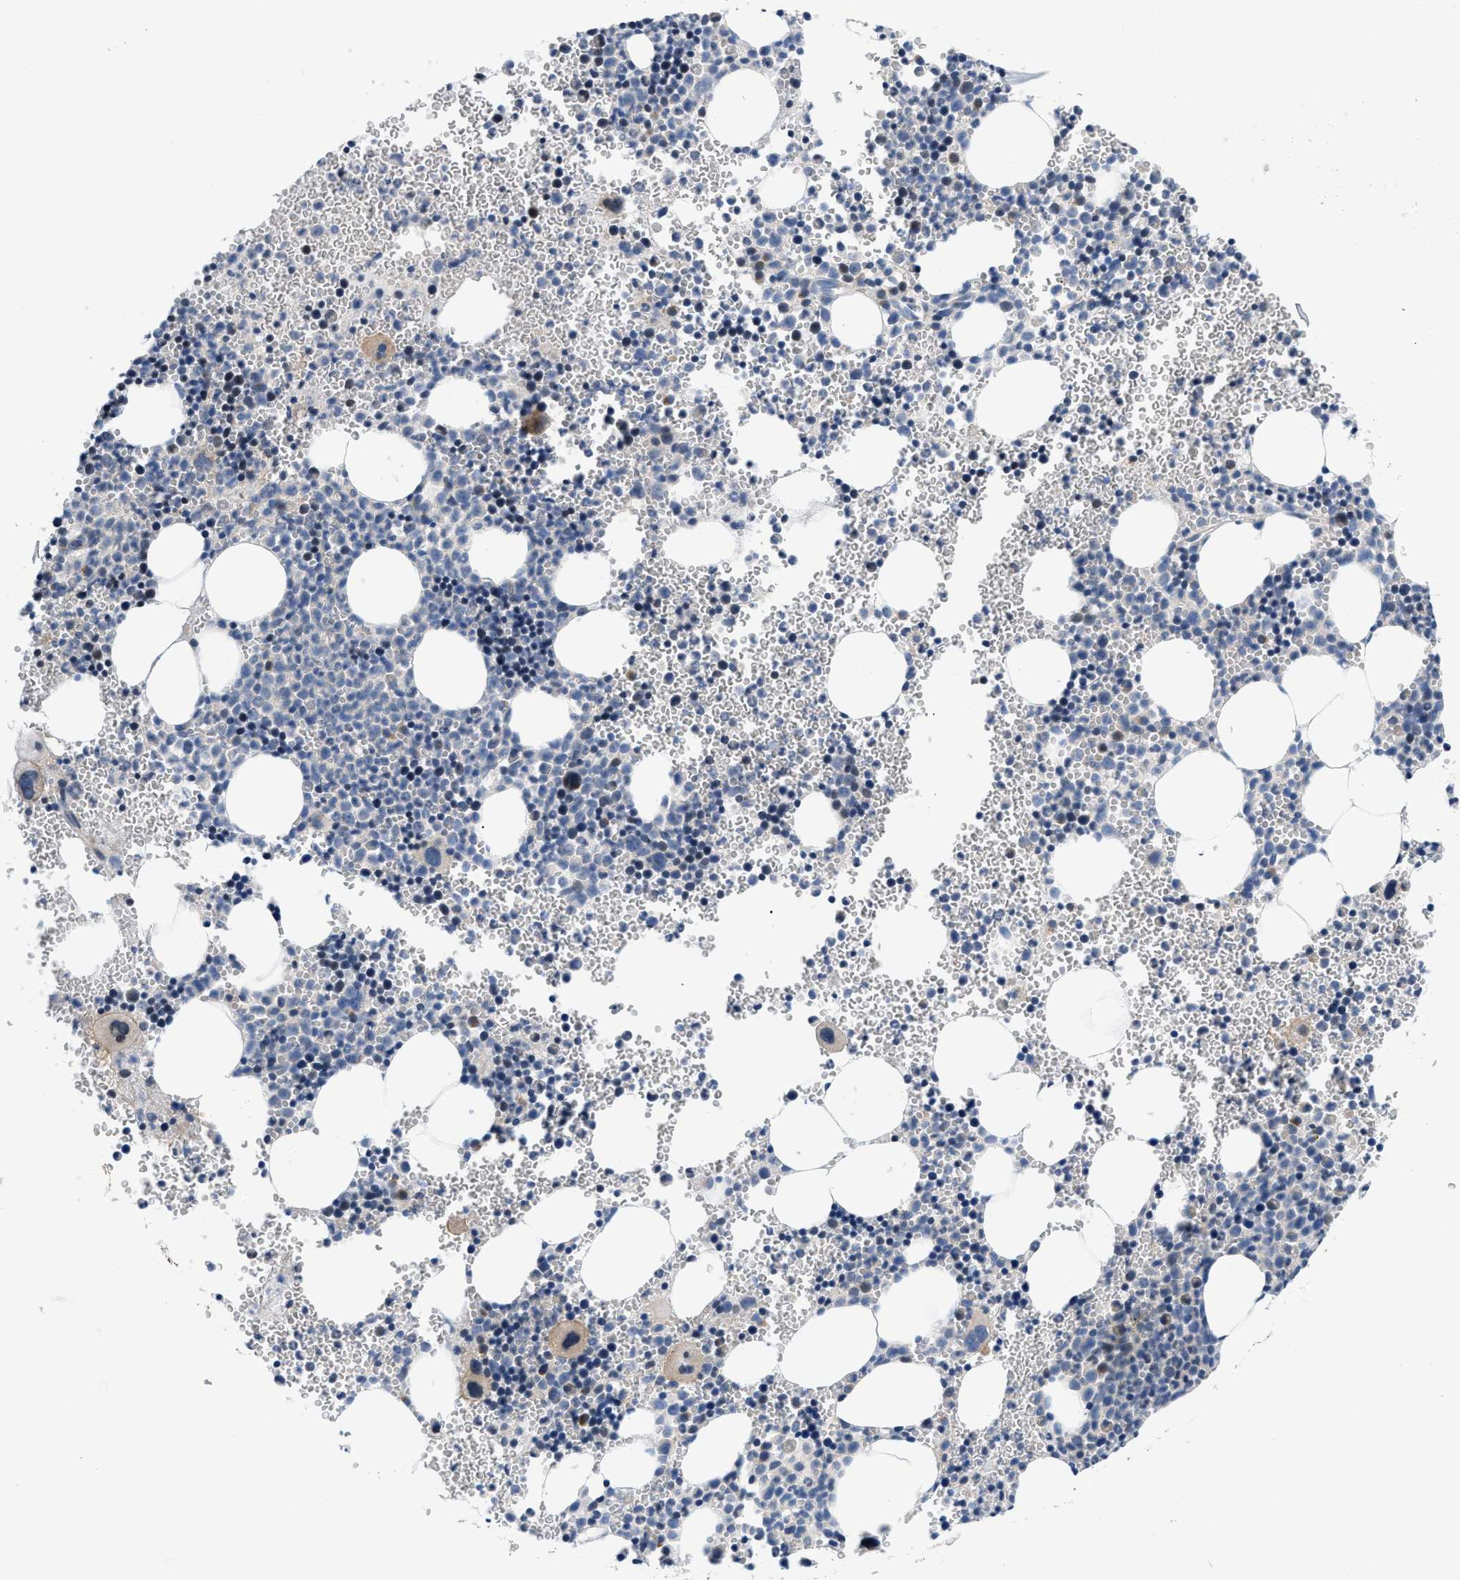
{"staining": {"intensity": "weak", "quantity": "<25%", "location": "cytoplasmic/membranous"}, "tissue": "bone marrow", "cell_type": "Hematopoietic cells", "image_type": "normal", "snomed": [{"axis": "morphology", "description": "Normal tissue, NOS"}, {"axis": "morphology", "description": "Inflammation, NOS"}, {"axis": "topography", "description": "Bone marrow"}], "caption": "This is an immunohistochemistry (IHC) photomicrograph of normal bone marrow. There is no staining in hematopoietic cells.", "gene": "FDCSP", "patient": {"sex": "male", "age": 22}}